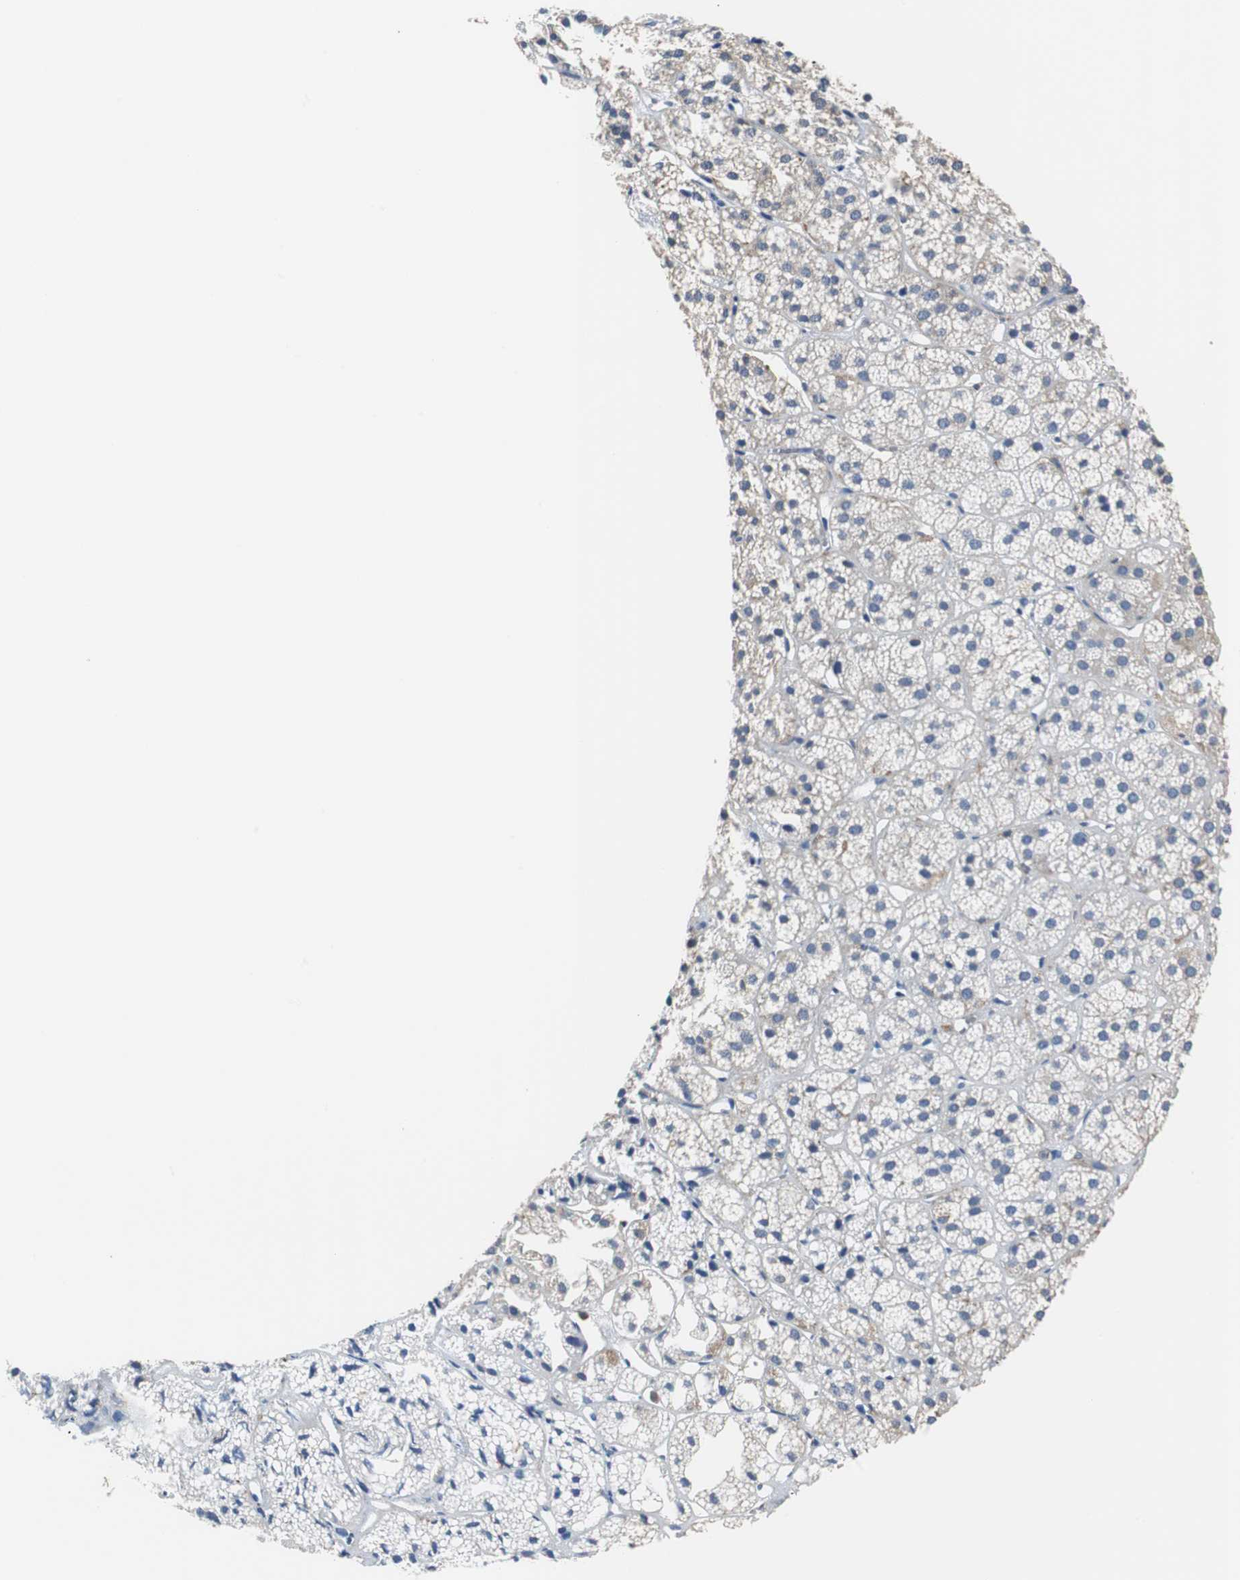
{"staining": {"intensity": "negative", "quantity": "none", "location": "none"}, "tissue": "adrenal gland", "cell_type": "Glandular cells", "image_type": "normal", "snomed": [{"axis": "morphology", "description": "Normal tissue, NOS"}, {"axis": "topography", "description": "Adrenal gland"}], "caption": "The histopathology image displays no staining of glandular cells in benign adrenal gland. (DAB (3,3'-diaminobenzidine) IHC with hematoxylin counter stain).", "gene": "VAMP8", "patient": {"sex": "female", "age": 71}}